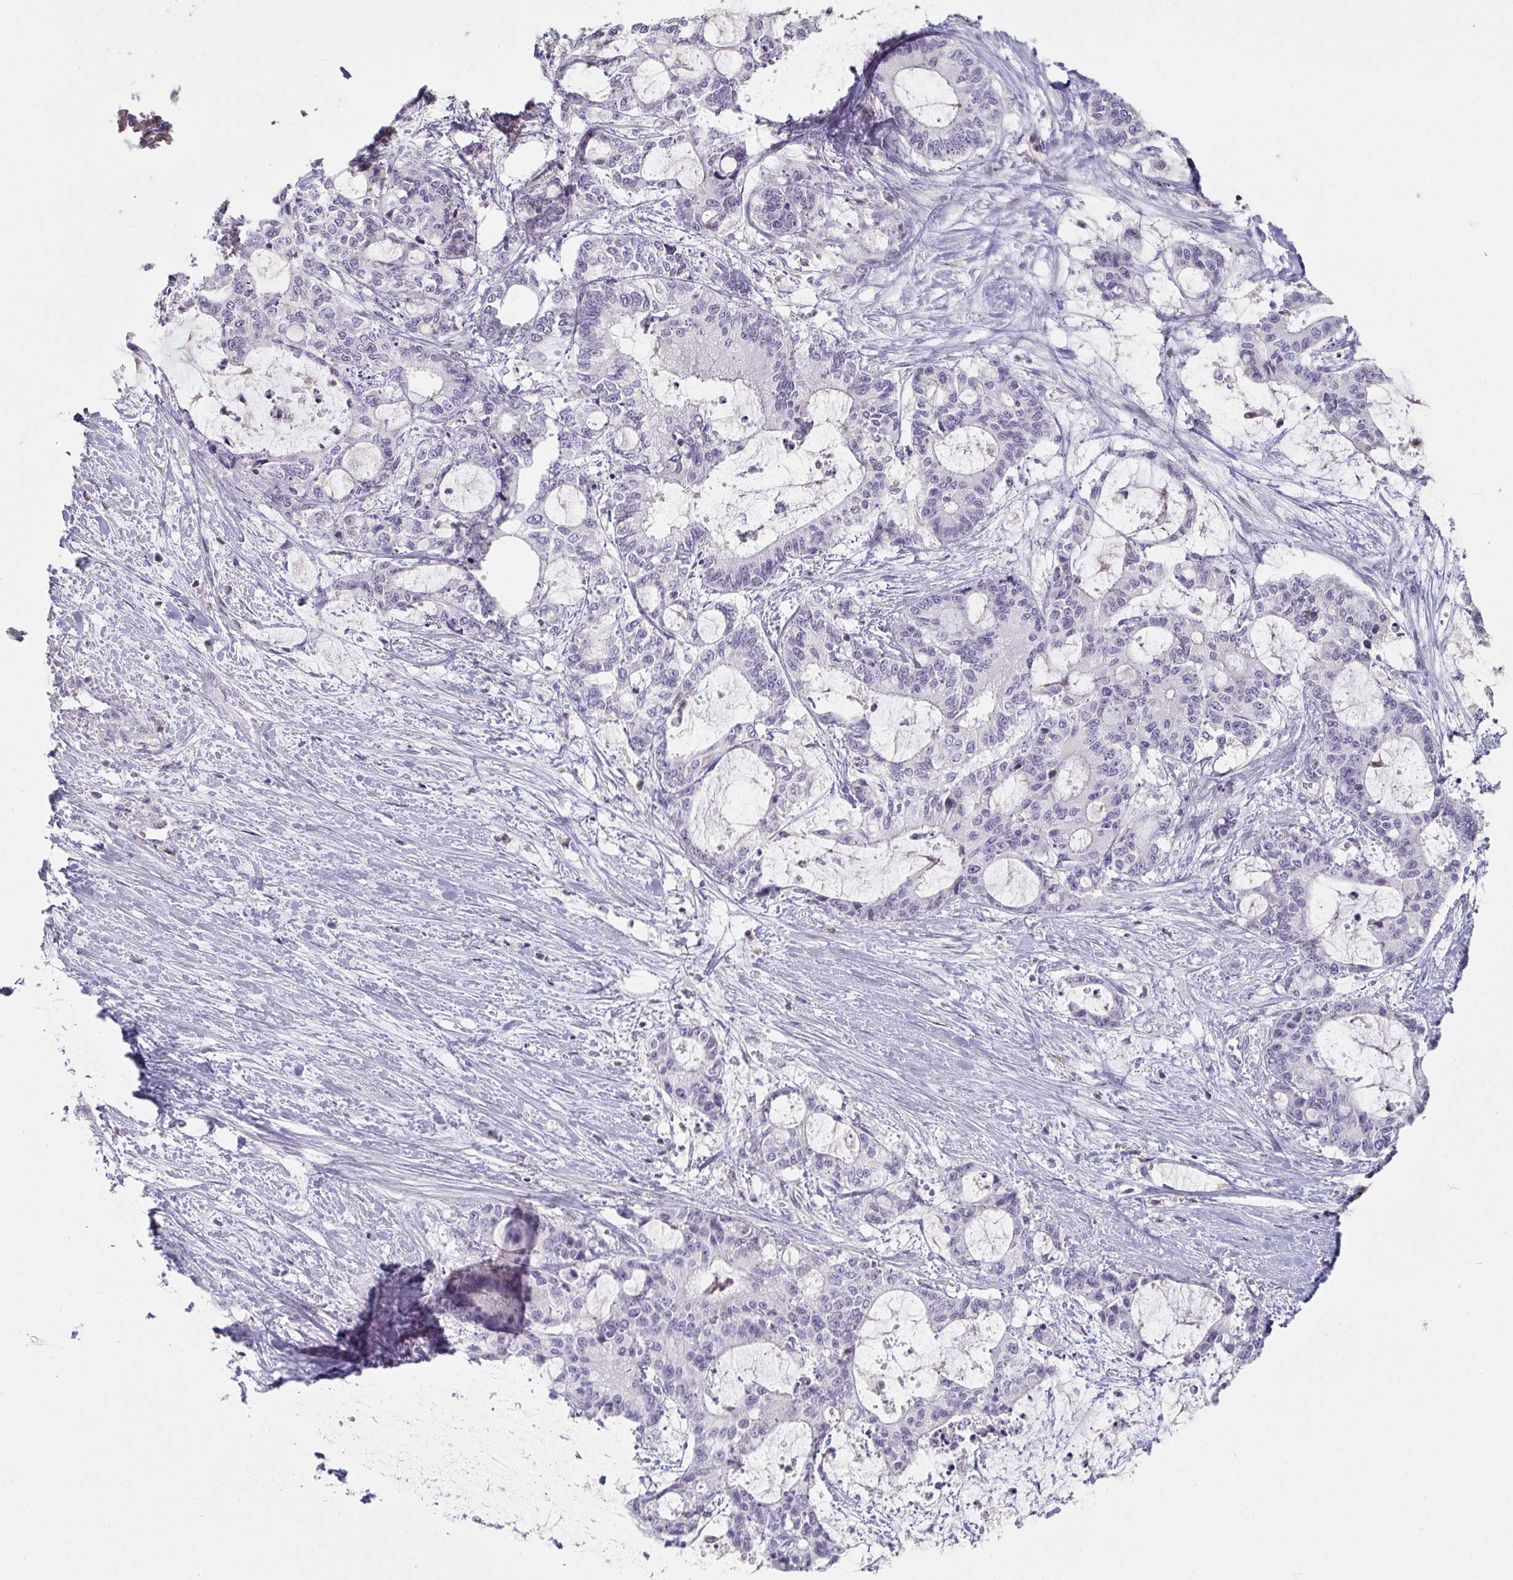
{"staining": {"intensity": "negative", "quantity": "none", "location": "none"}, "tissue": "liver cancer", "cell_type": "Tumor cells", "image_type": "cancer", "snomed": [{"axis": "morphology", "description": "Normal tissue, NOS"}, {"axis": "morphology", "description": "Cholangiocarcinoma"}, {"axis": "topography", "description": "Liver"}, {"axis": "topography", "description": "Peripheral nerve tissue"}], "caption": "DAB immunohistochemical staining of liver cancer (cholangiocarcinoma) reveals no significant staining in tumor cells.", "gene": "A1CF", "patient": {"sex": "female", "age": 73}}